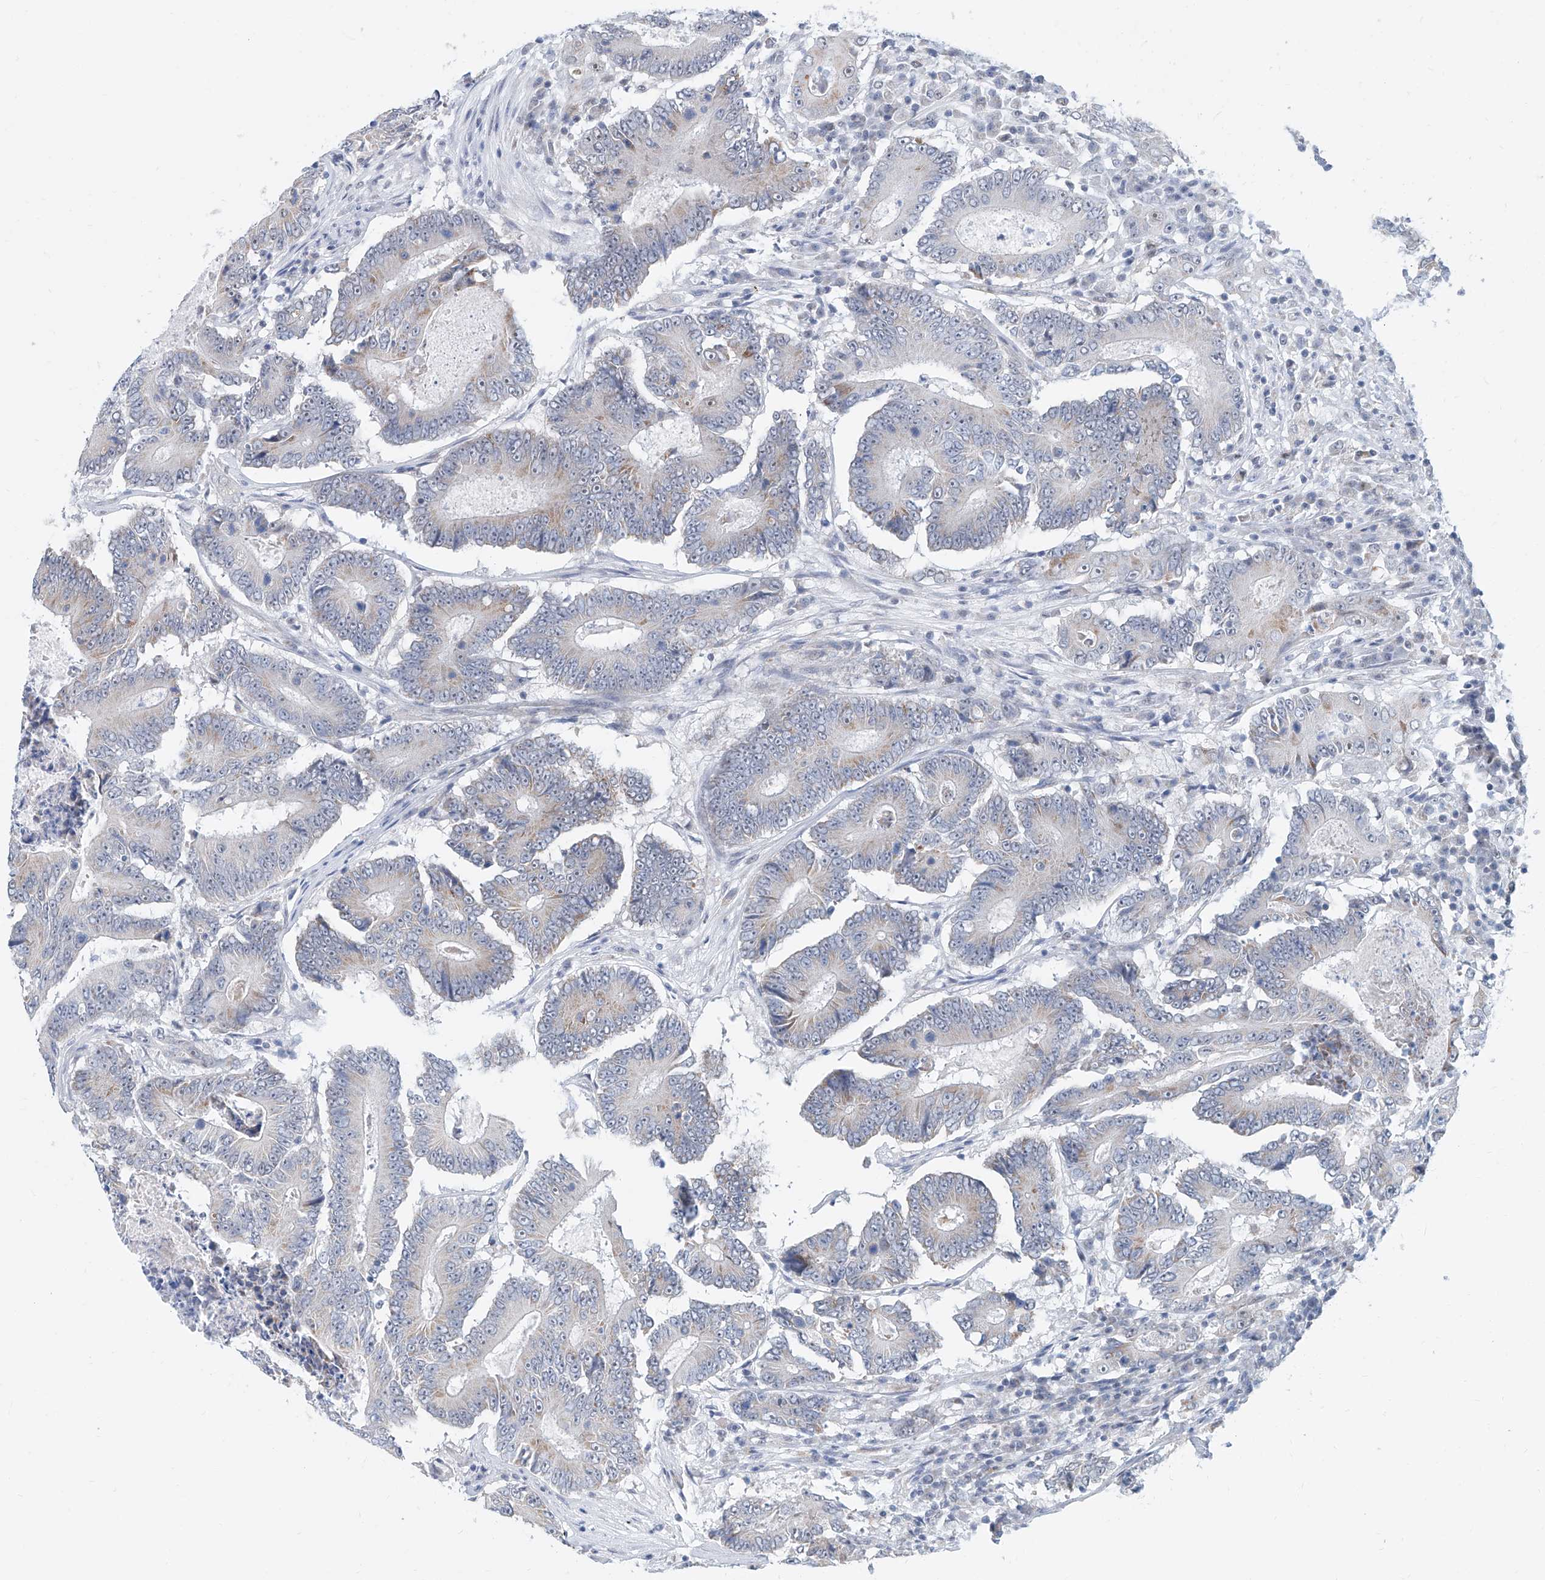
{"staining": {"intensity": "weak", "quantity": "25%-75%", "location": "cytoplasmic/membranous"}, "tissue": "colorectal cancer", "cell_type": "Tumor cells", "image_type": "cancer", "snomed": [{"axis": "morphology", "description": "Adenocarcinoma, NOS"}, {"axis": "topography", "description": "Colon"}], "caption": "This photomicrograph shows IHC staining of colorectal cancer (adenocarcinoma), with low weak cytoplasmic/membranous expression in about 25%-75% of tumor cells.", "gene": "SDE2", "patient": {"sex": "male", "age": 83}}